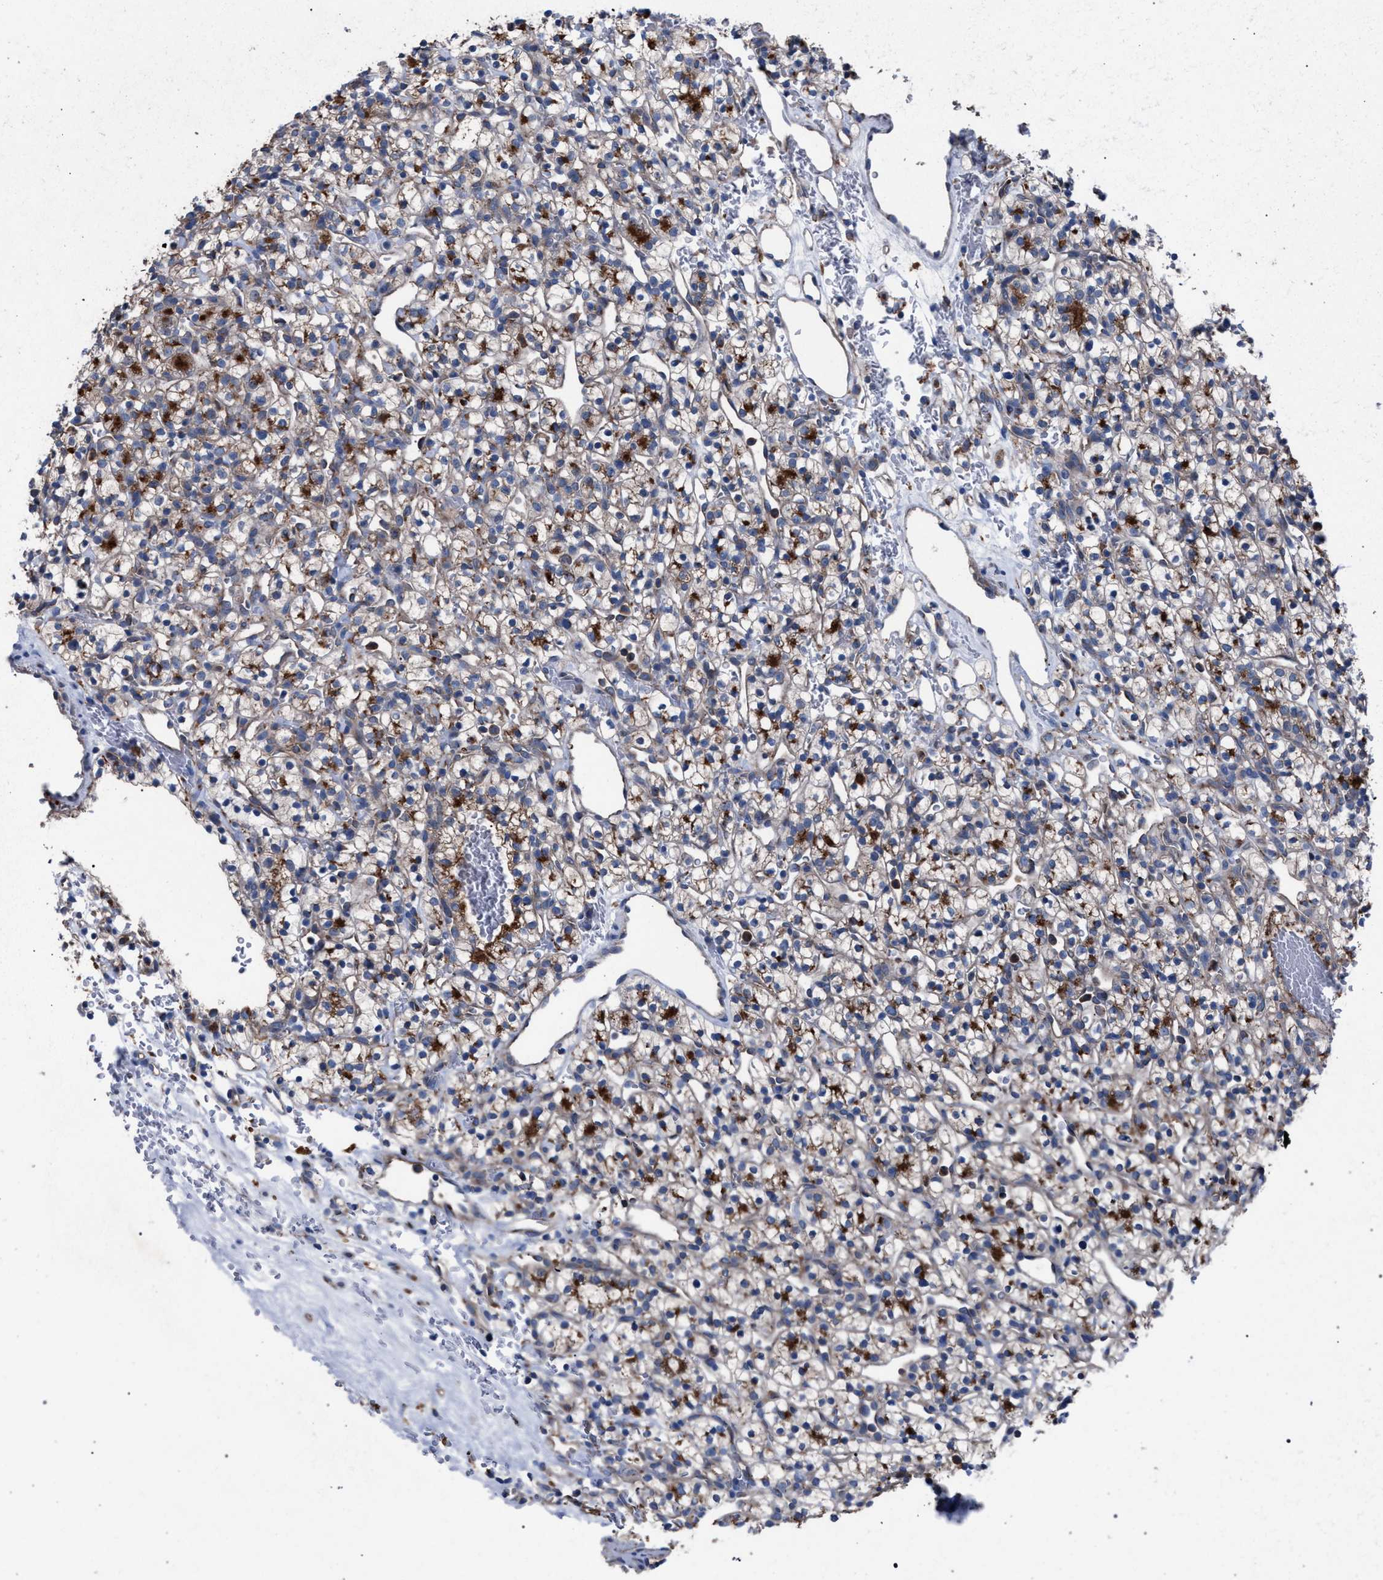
{"staining": {"intensity": "moderate", "quantity": ">75%", "location": "cytoplasmic/membranous"}, "tissue": "renal cancer", "cell_type": "Tumor cells", "image_type": "cancer", "snomed": [{"axis": "morphology", "description": "Adenocarcinoma, NOS"}, {"axis": "topography", "description": "Kidney"}], "caption": "DAB (3,3'-diaminobenzidine) immunohistochemical staining of renal adenocarcinoma reveals moderate cytoplasmic/membranous protein staining in approximately >75% of tumor cells.", "gene": "ATP6V0A1", "patient": {"sex": "female", "age": 57}}